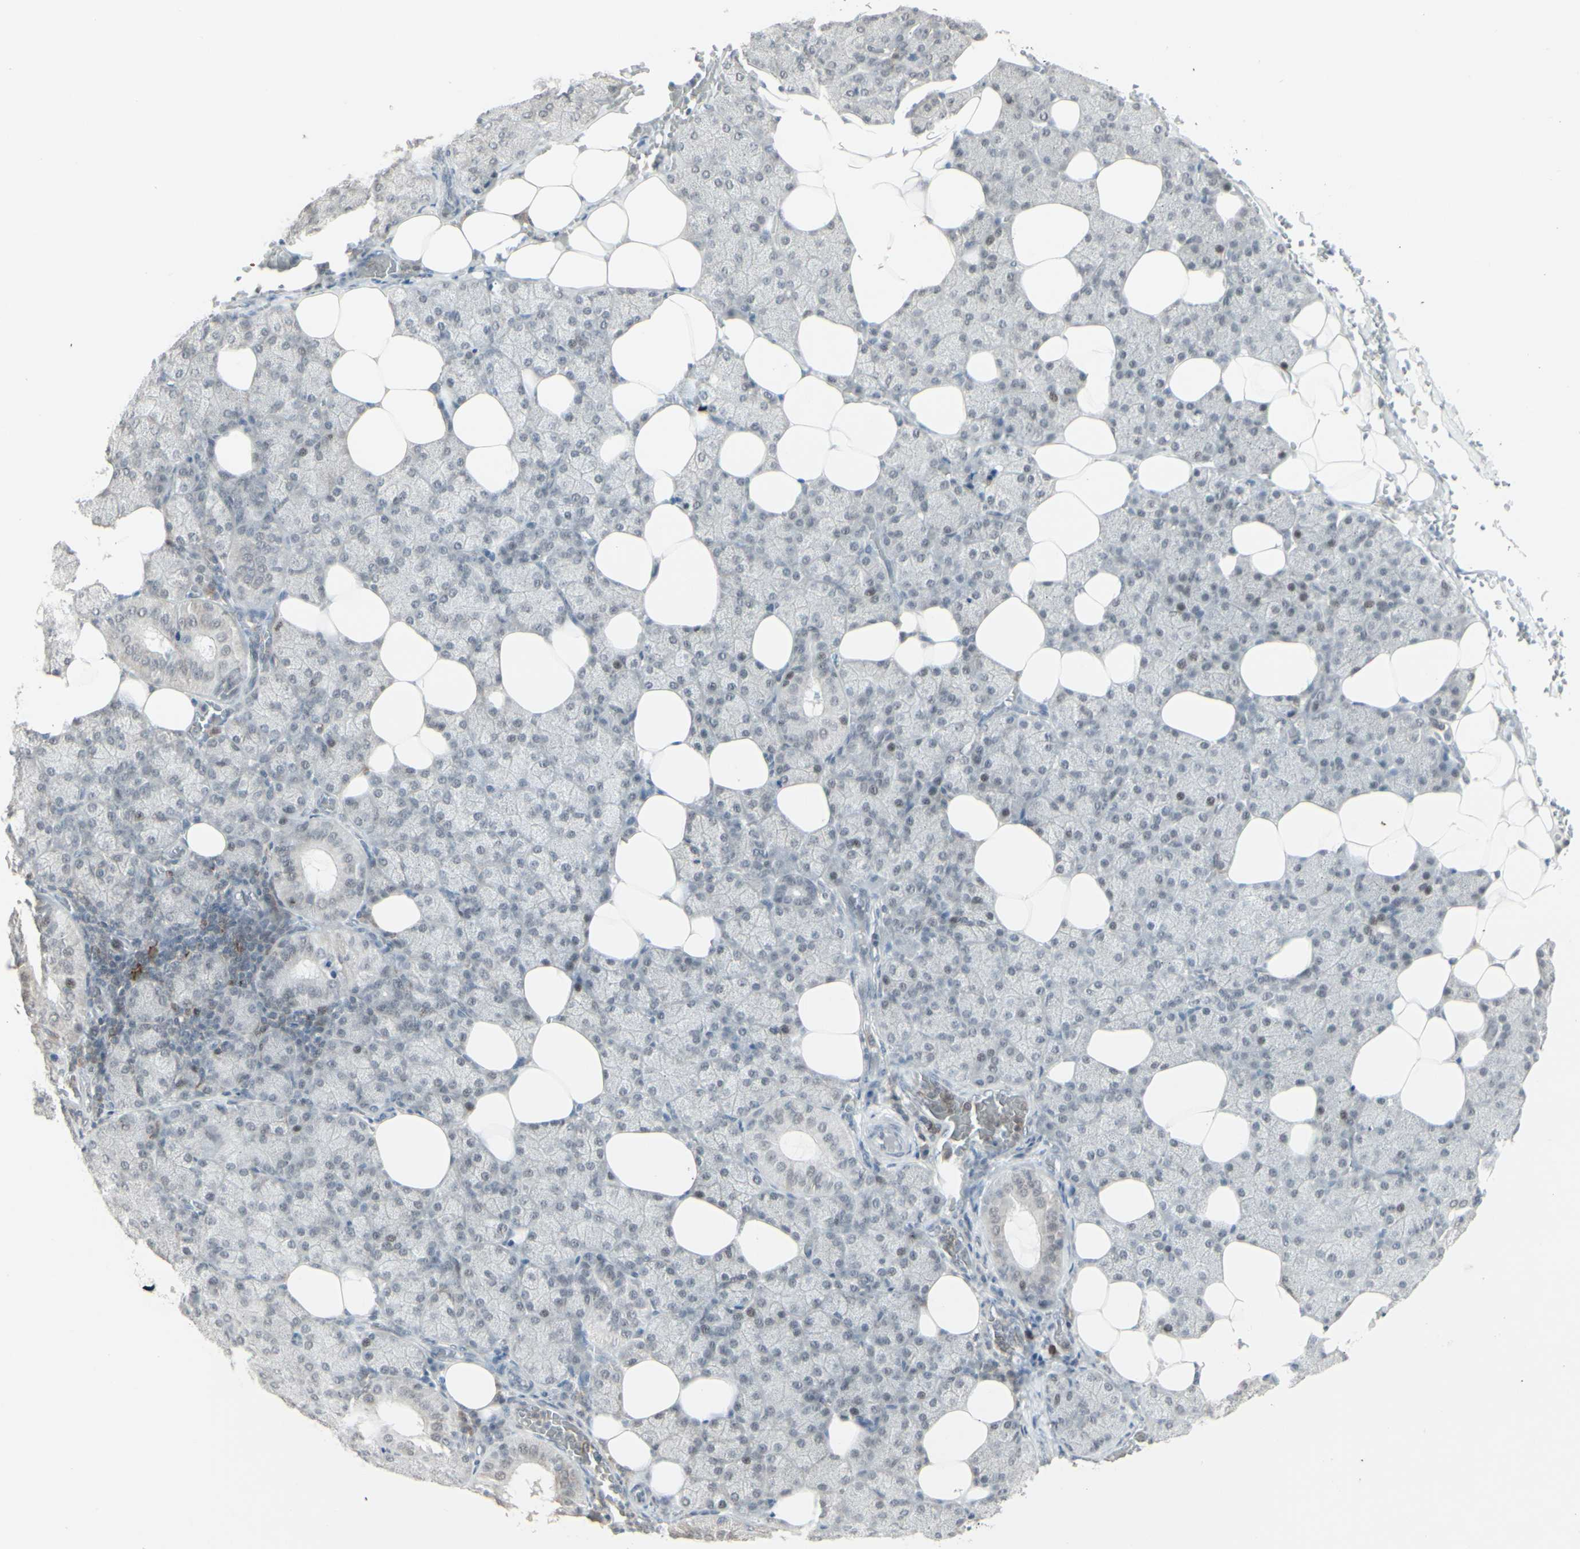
{"staining": {"intensity": "strong", "quantity": "<25%", "location": "nuclear"}, "tissue": "salivary gland", "cell_type": "Glandular cells", "image_type": "normal", "snomed": [{"axis": "morphology", "description": "Normal tissue, NOS"}, {"axis": "topography", "description": "Lymph node"}, {"axis": "topography", "description": "Salivary gland"}], "caption": "The micrograph reveals immunohistochemical staining of normal salivary gland. There is strong nuclear positivity is identified in about <25% of glandular cells.", "gene": "SAMSN1", "patient": {"sex": "male", "age": 8}}